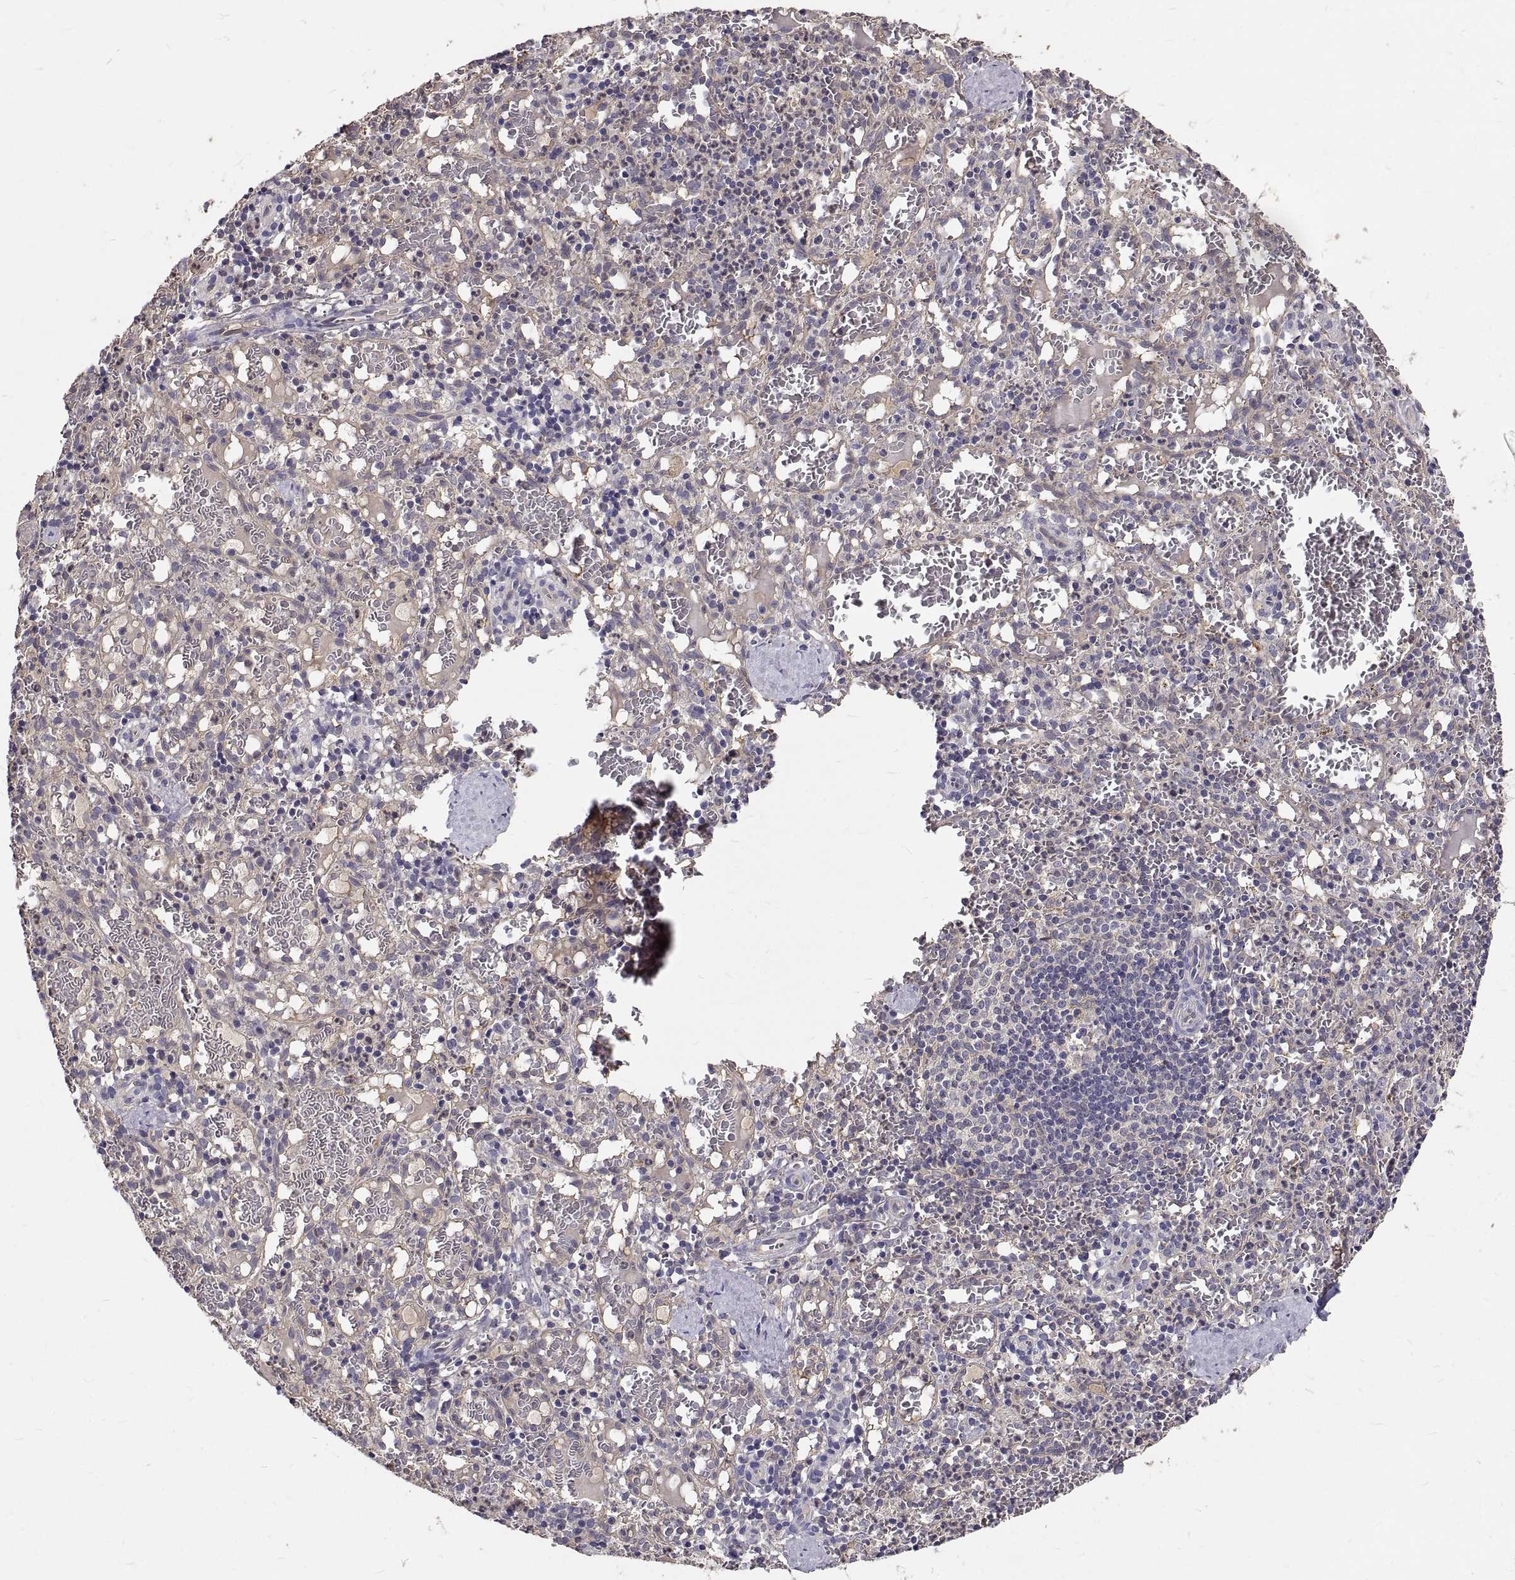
{"staining": {"intensity": "negative", "quantity": "none", "location": "none"}, "tissue": "spleen", "cell_type": "Cells in red pulp", "image_type": "normal", "snomed": [{"axis": "morphology", "description": "Normal tissue, NOS"}, {"axis": "topography", "description": "Spleen"}], "caption": "Cells in red pulp are negative for protein expression in normal human spleen. (IHC, brightfield microscopy, high magnification).", "gene": "PEA15", "patient": {"sex": "male", "age": 11}}